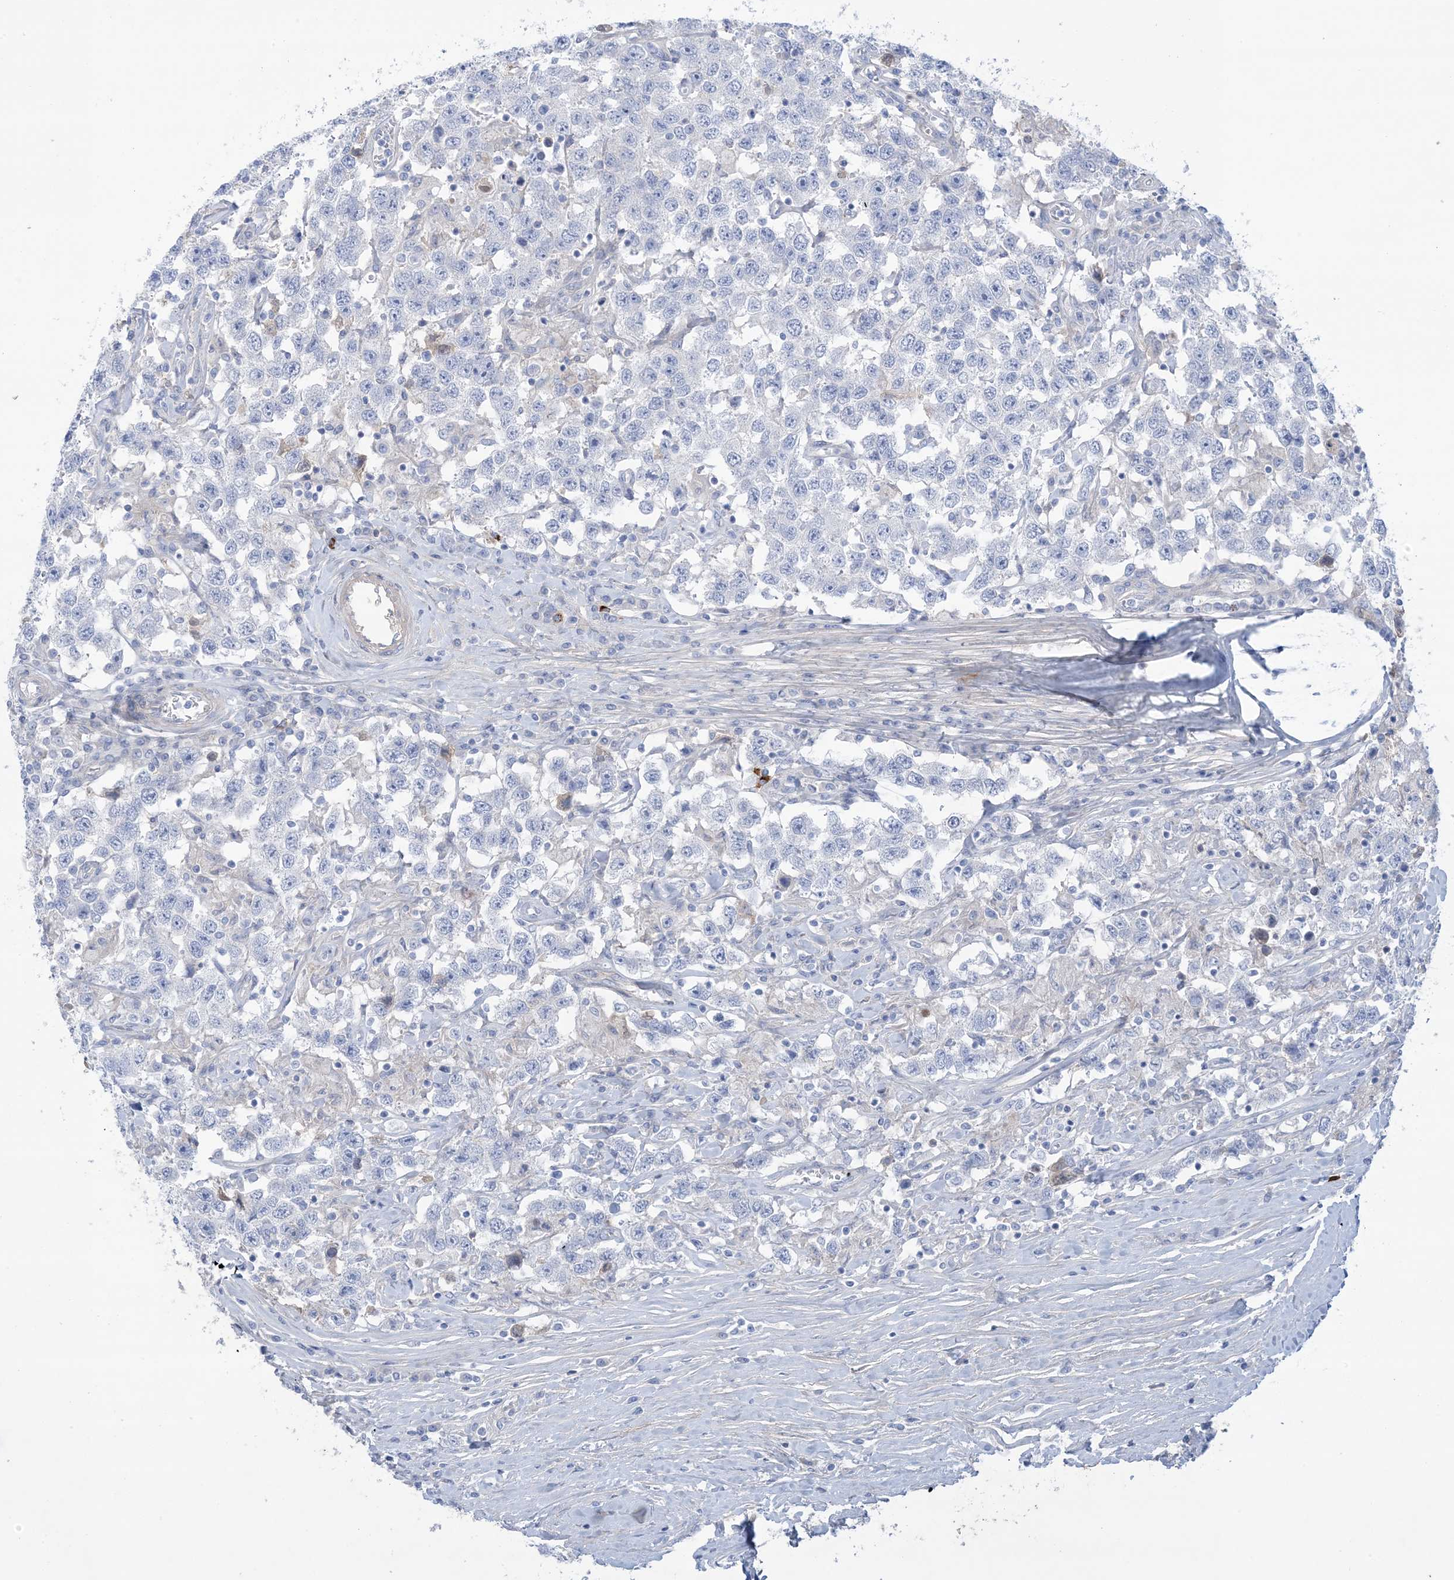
{"staining": {"intensity": "negative", "quantity": "none", "location": "none"}, "tissue": "testis cancer", "cell_type": "Tumor cells", "image_type": "cancer", "snomed": [{"axis": "morphology", "description": "Seminoma, NOS"}, {"axis": "topography", "description": "Testis"}], "caption": "IHC of human testis cancer (seminoma) demonstrates no expression in tumor cells.", "gene": "ATP11C", "patient": {"sex": "male", "age": 41}}